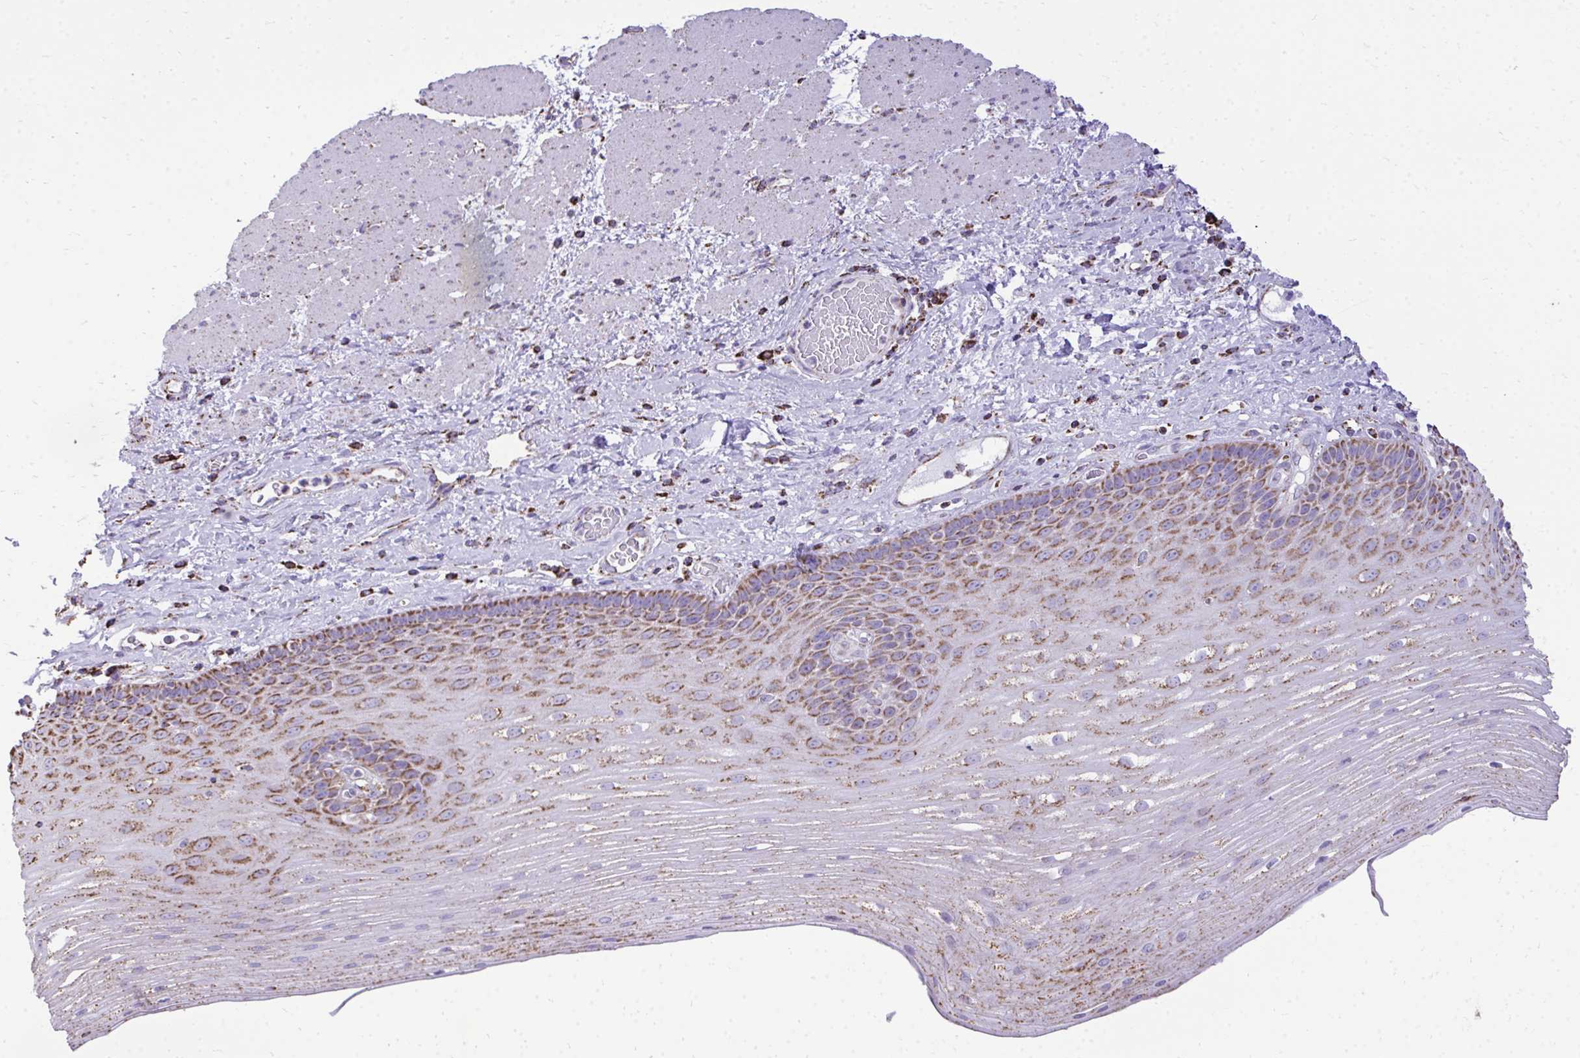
{"staining": {"intensity": "moderate", "quantity": ">75%", "location": "cytoplasmic/membranous"}, "tissue": "esophagus", "cell_type": "Squamous epithelial cells", "image_type": "normal", "snomed": [{"axis": "morphology", "description": "Normal tissue, NOS"}, {"axis": "topography", "description": "Esophagus"}], "caption": "High-power microscopy captured an IHC image of unremarkable esophagus, revealing moderate cytoplasmic/membranous positivity in approximately >75% of squamous epithelial cells. The protein is stained brown, and the nuclei are stained in blue (DAB IHC with brightfield microscopy, high magnification).", "gene": "MPZL2", "patient": {"sex": "male", "age": 62}}